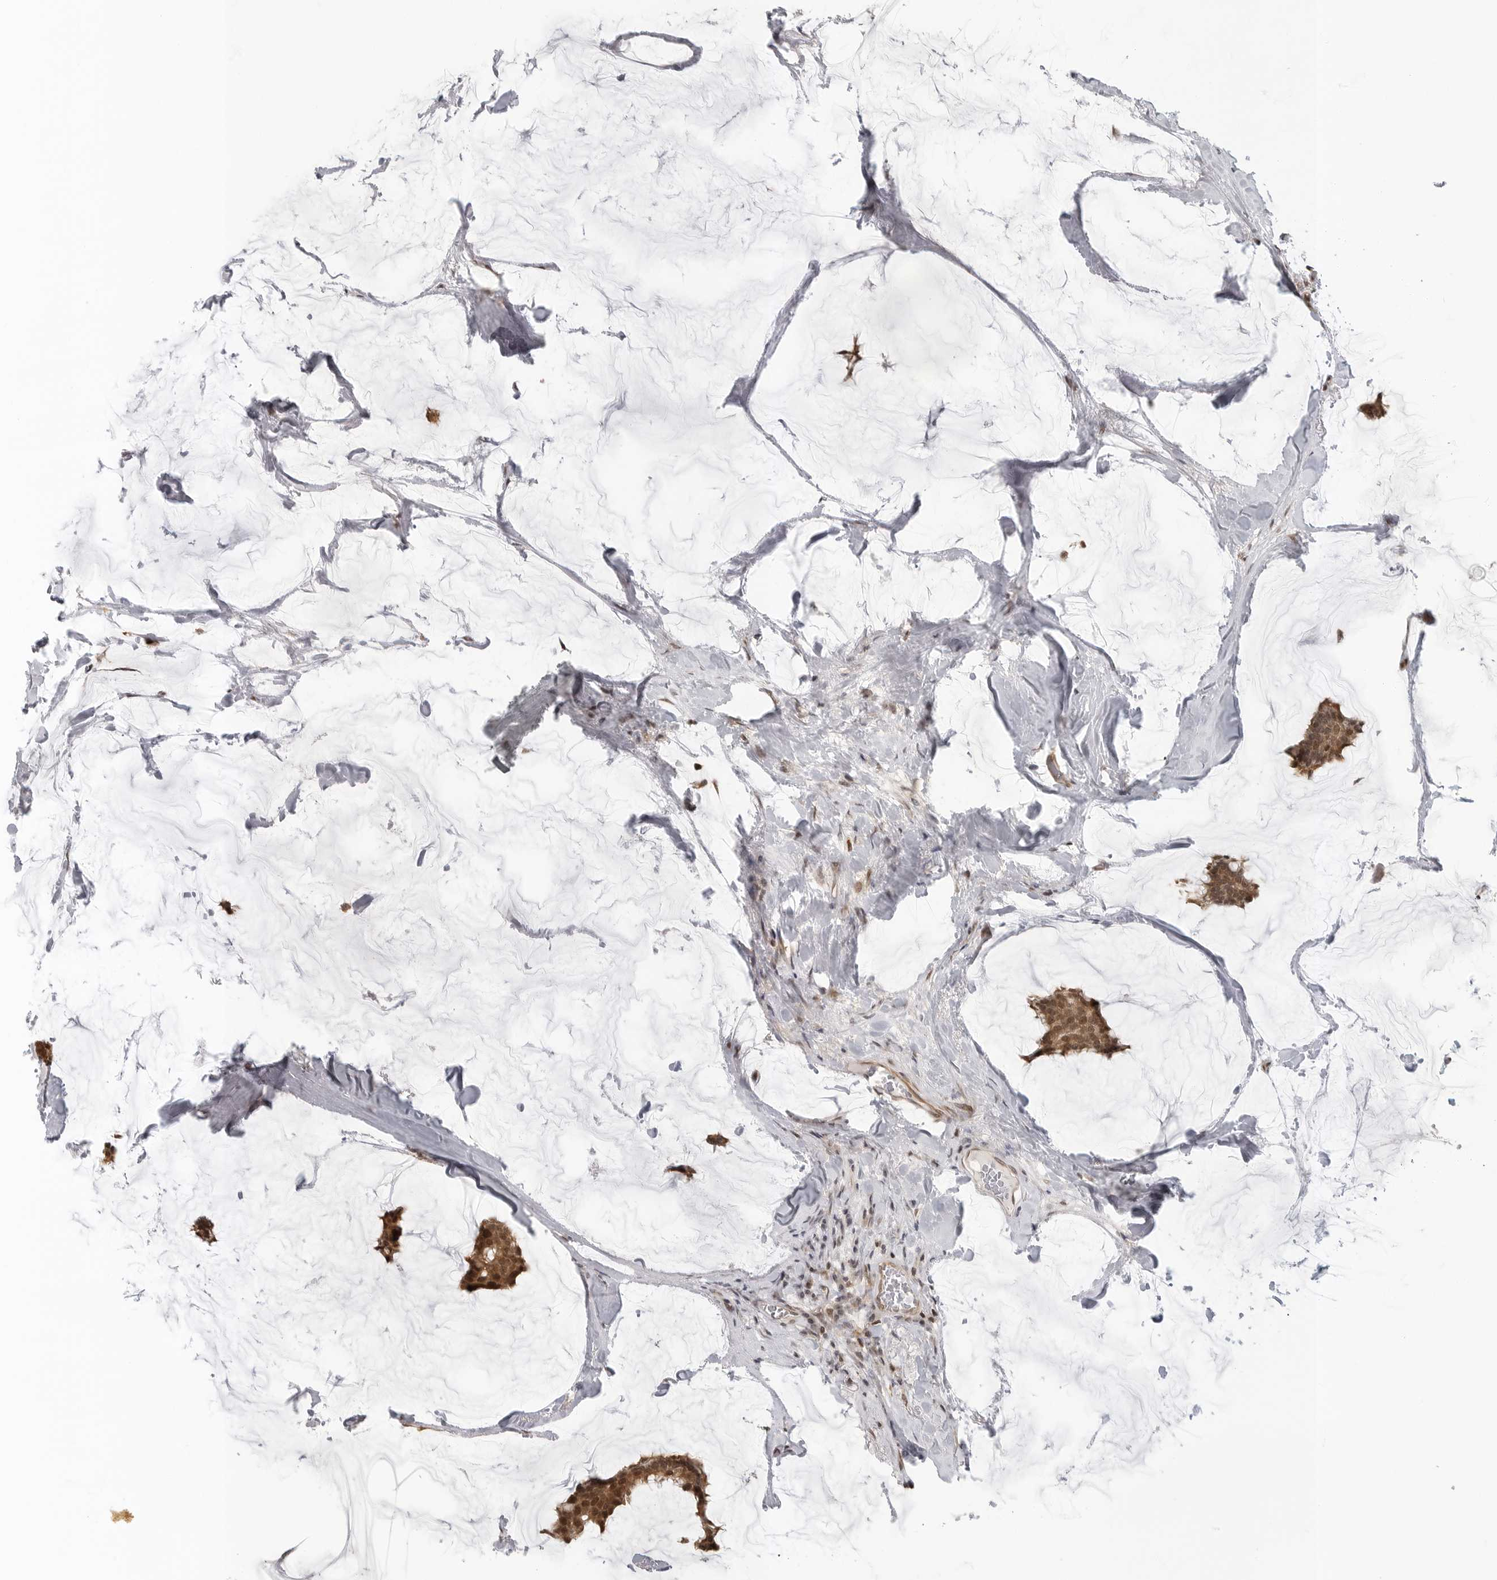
{"staining": {"intensity": "strong", "quantity": ">75%", "location": "cytoplasmic/membranous,nuclear"}, "tissue": "breast cancer", "cell_type": "Tumor cells", "image_type": "cancer", "snomed": [{"axis": "morphology", "description": "Duct carcinoma"}, {"axis": "topography", "description": "Breast"}], "caption": "Protein analysis of breast cancer tissue demonstrates strong cytoplasmic/membranous and nuclear positivity in about >75% of tumor cells.", "gene": "SZRD1", "patient": {"sex": "female", "age": 93}}